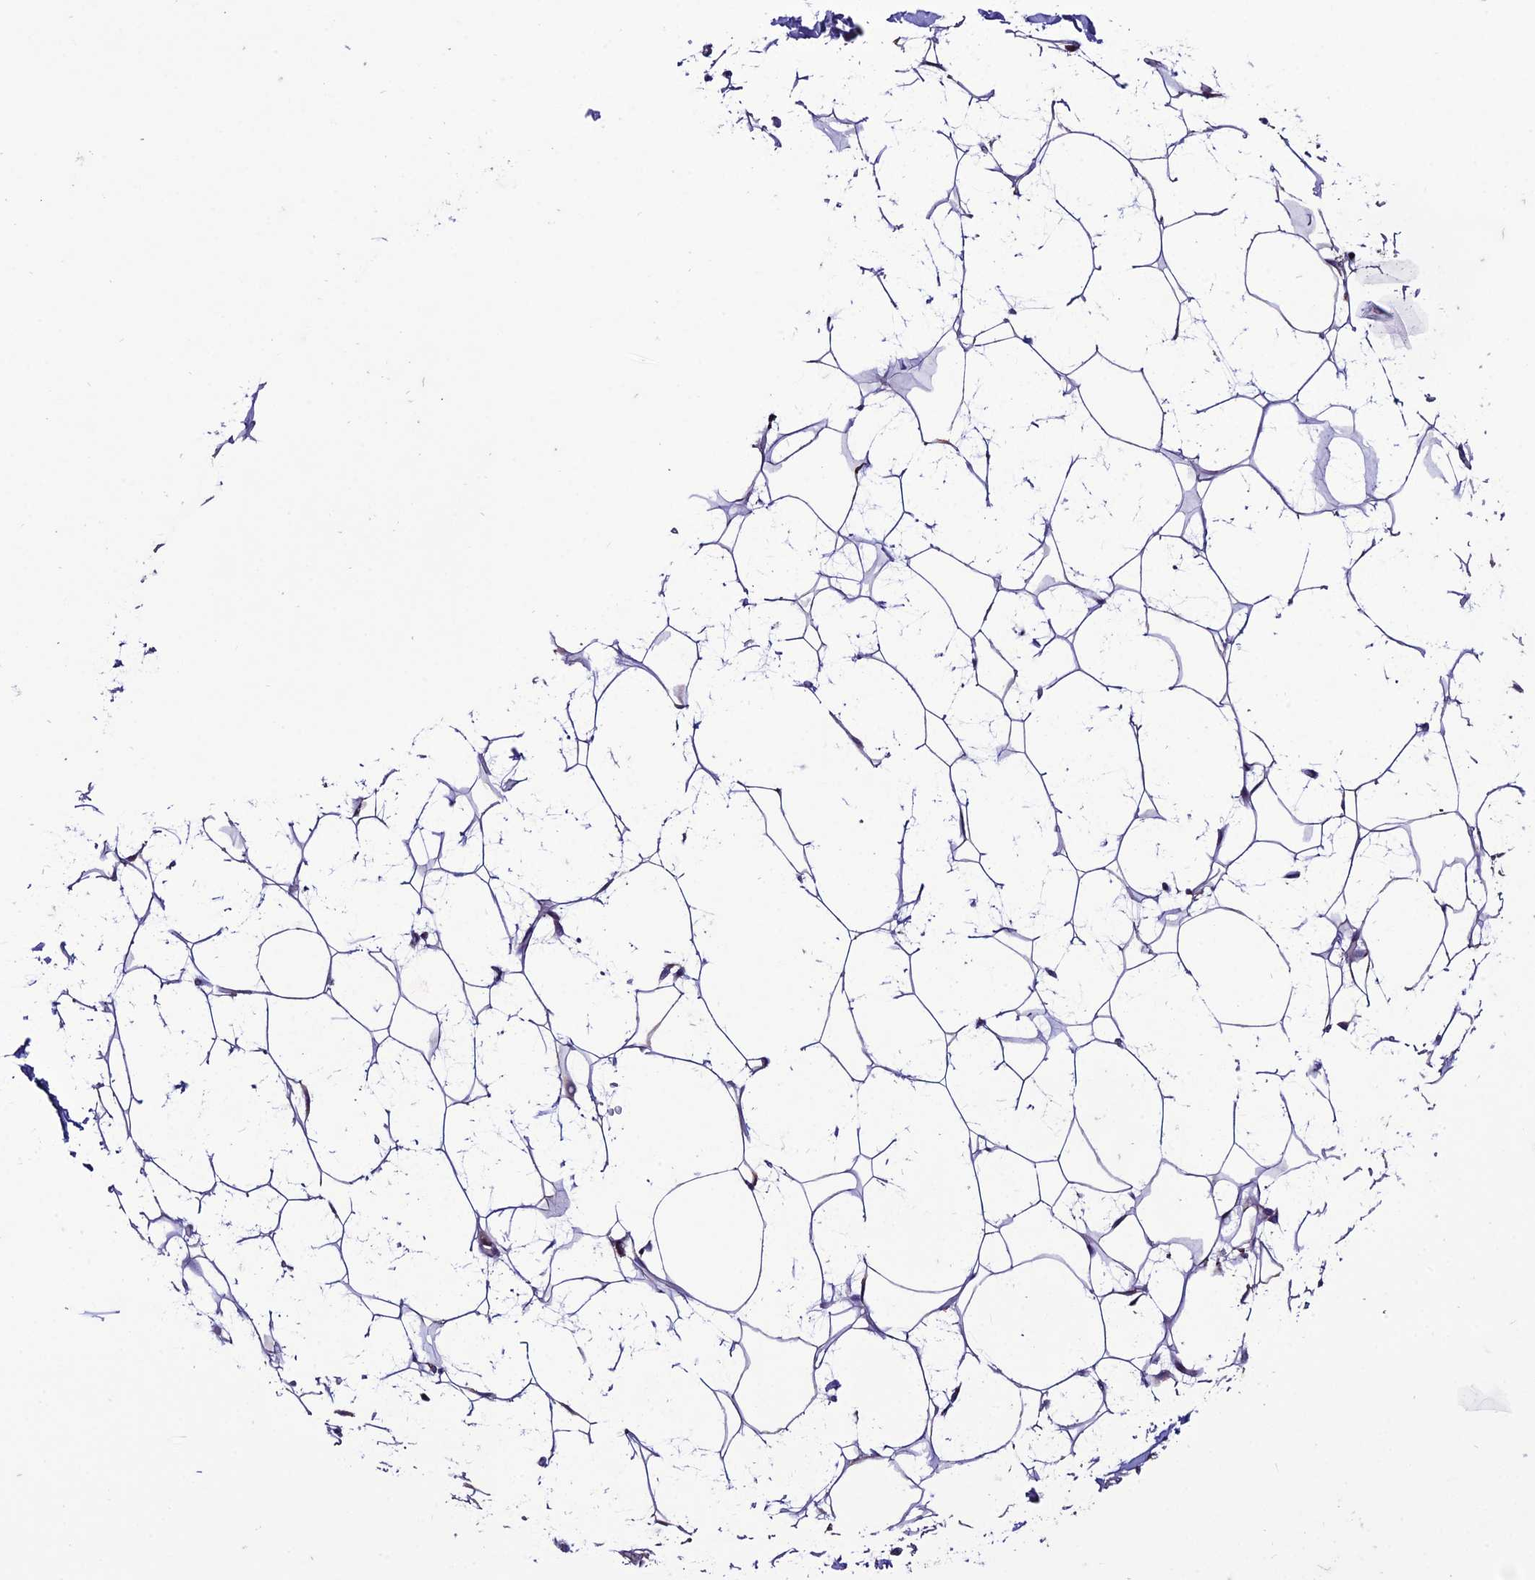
{"staining": {"intensity": "weak", "quantity": "<25%", "location": "cytoplasmic/membranous"}, "tissue": "adipose tissue", "cell_type": "Adipocytes", "image_type": "normal", "snomed": [{"axis": "morphology", "description": "Normal tissue, NOS"}, {"axis": "topography", "description": "Breast"}], "caption": "High power microscopy image of an immunohistochemistry (IHC) histopathology image of unremarkable adipose tissue, revealing no significant positivity in adipocytes.", "gene": "HOGA1", "patient": {"sex": "female", "age": 26}}